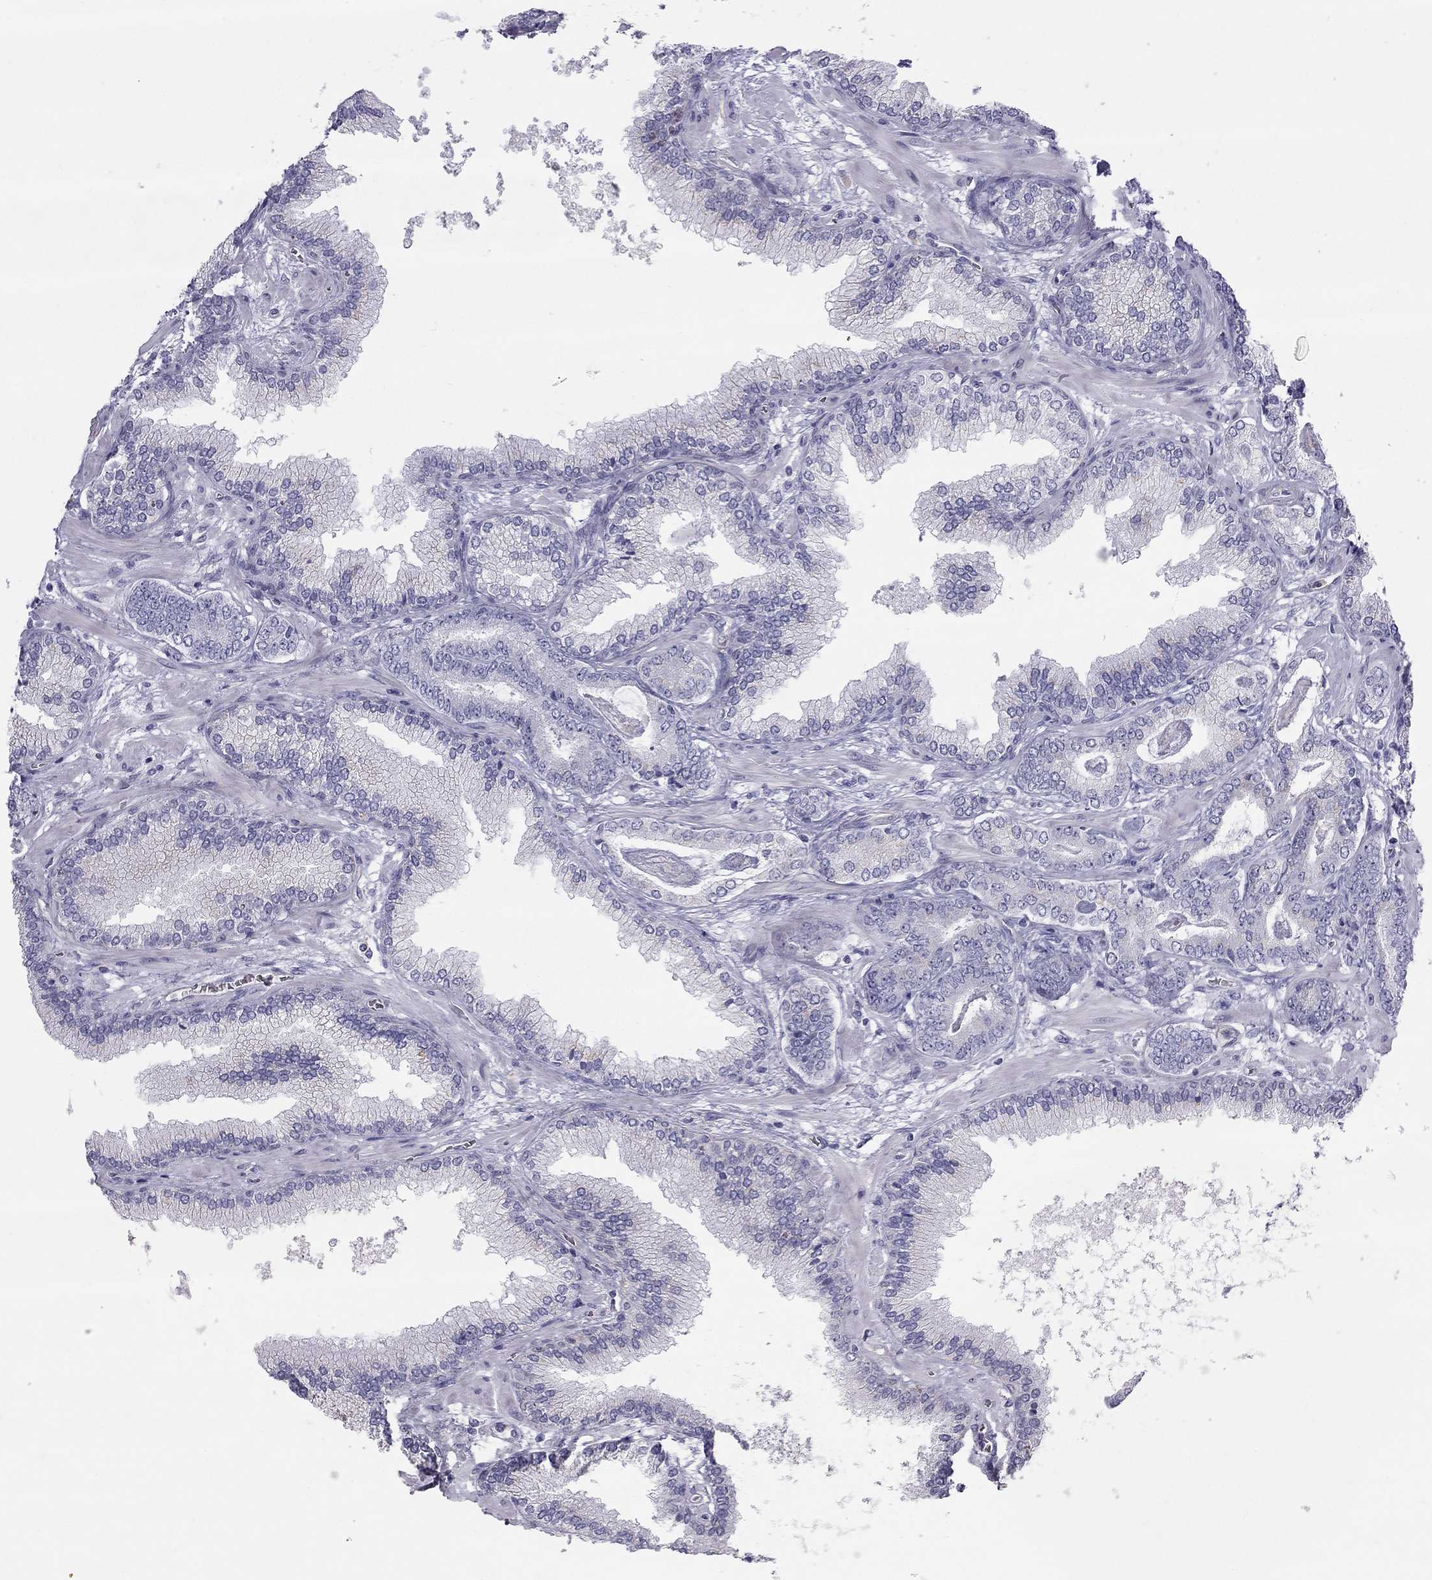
{"staining": {"intensity": "negative", "quantity": "none", "location": "none"}, "tissue": "prostate cancer", "cell_type": "Tumor cells", "image_type": "cancer", "snomed": [{"axis": "morphology", "description": "Adenocarcinoma, Low grade"}, {"axis": "topography", "description": "Prostate"}], "caption": "Tumor cells show no significant protein expression in adenocarcinoma (low-grade) (prostate).", "gene": "TDRD6", "patient": {"sex": "male", "age": 69}}